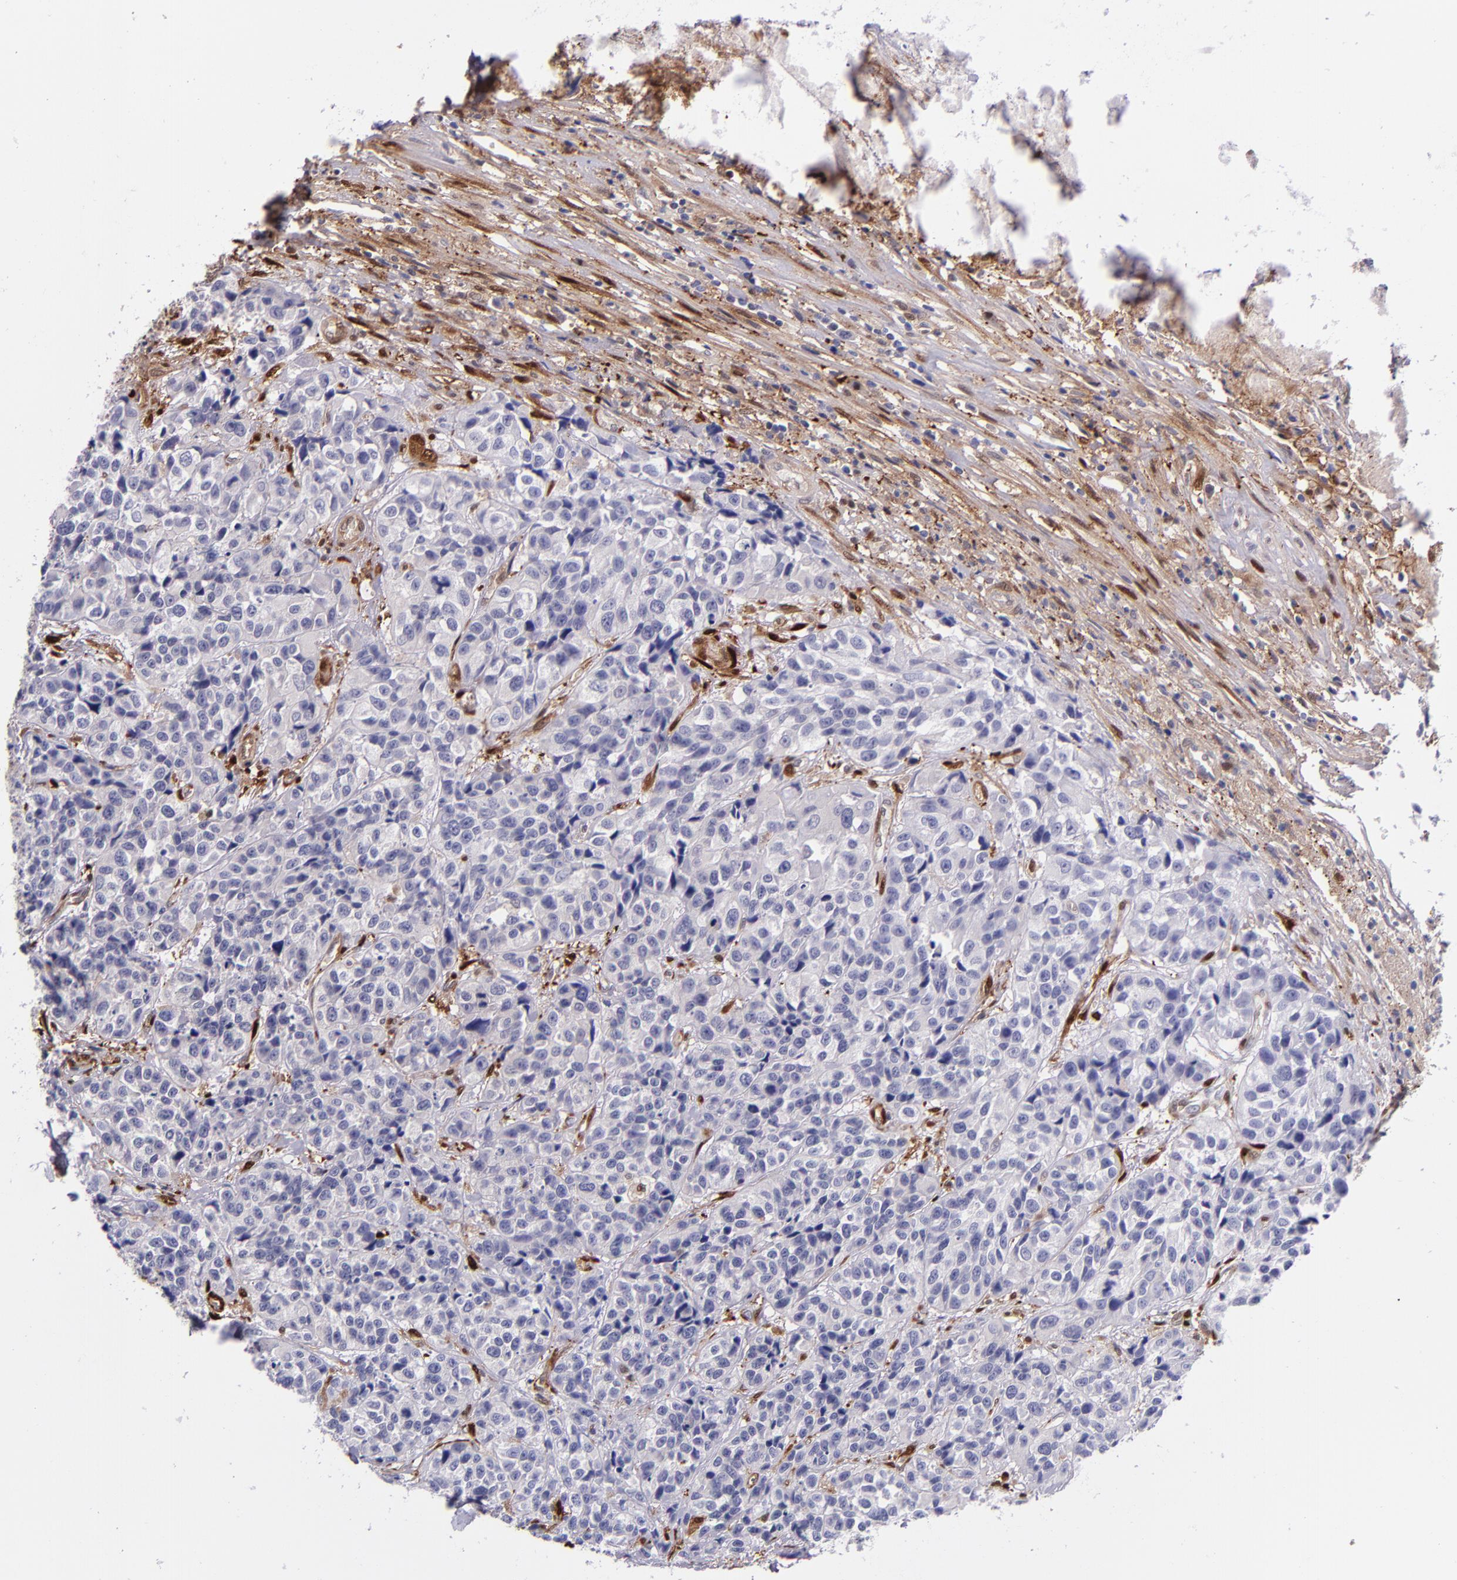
{"staining": {"intensity": "negative", "quantity": "none", "location": "none"}, "tissue": "urothelial cancer", "cell_type": "Tumor cells", "image_type": "cancer", "snomed": [{"axis": "morphology", "description": "Urothelial carcinoma, High grade"}, {"axis": "topography", "description": "Urinary bladder"}], "caption": "IHC of urothelial cancer shows no positivity in tumor cells.", "gene": "LGALS1", "patient": {"sex": "female", "age": 81}}